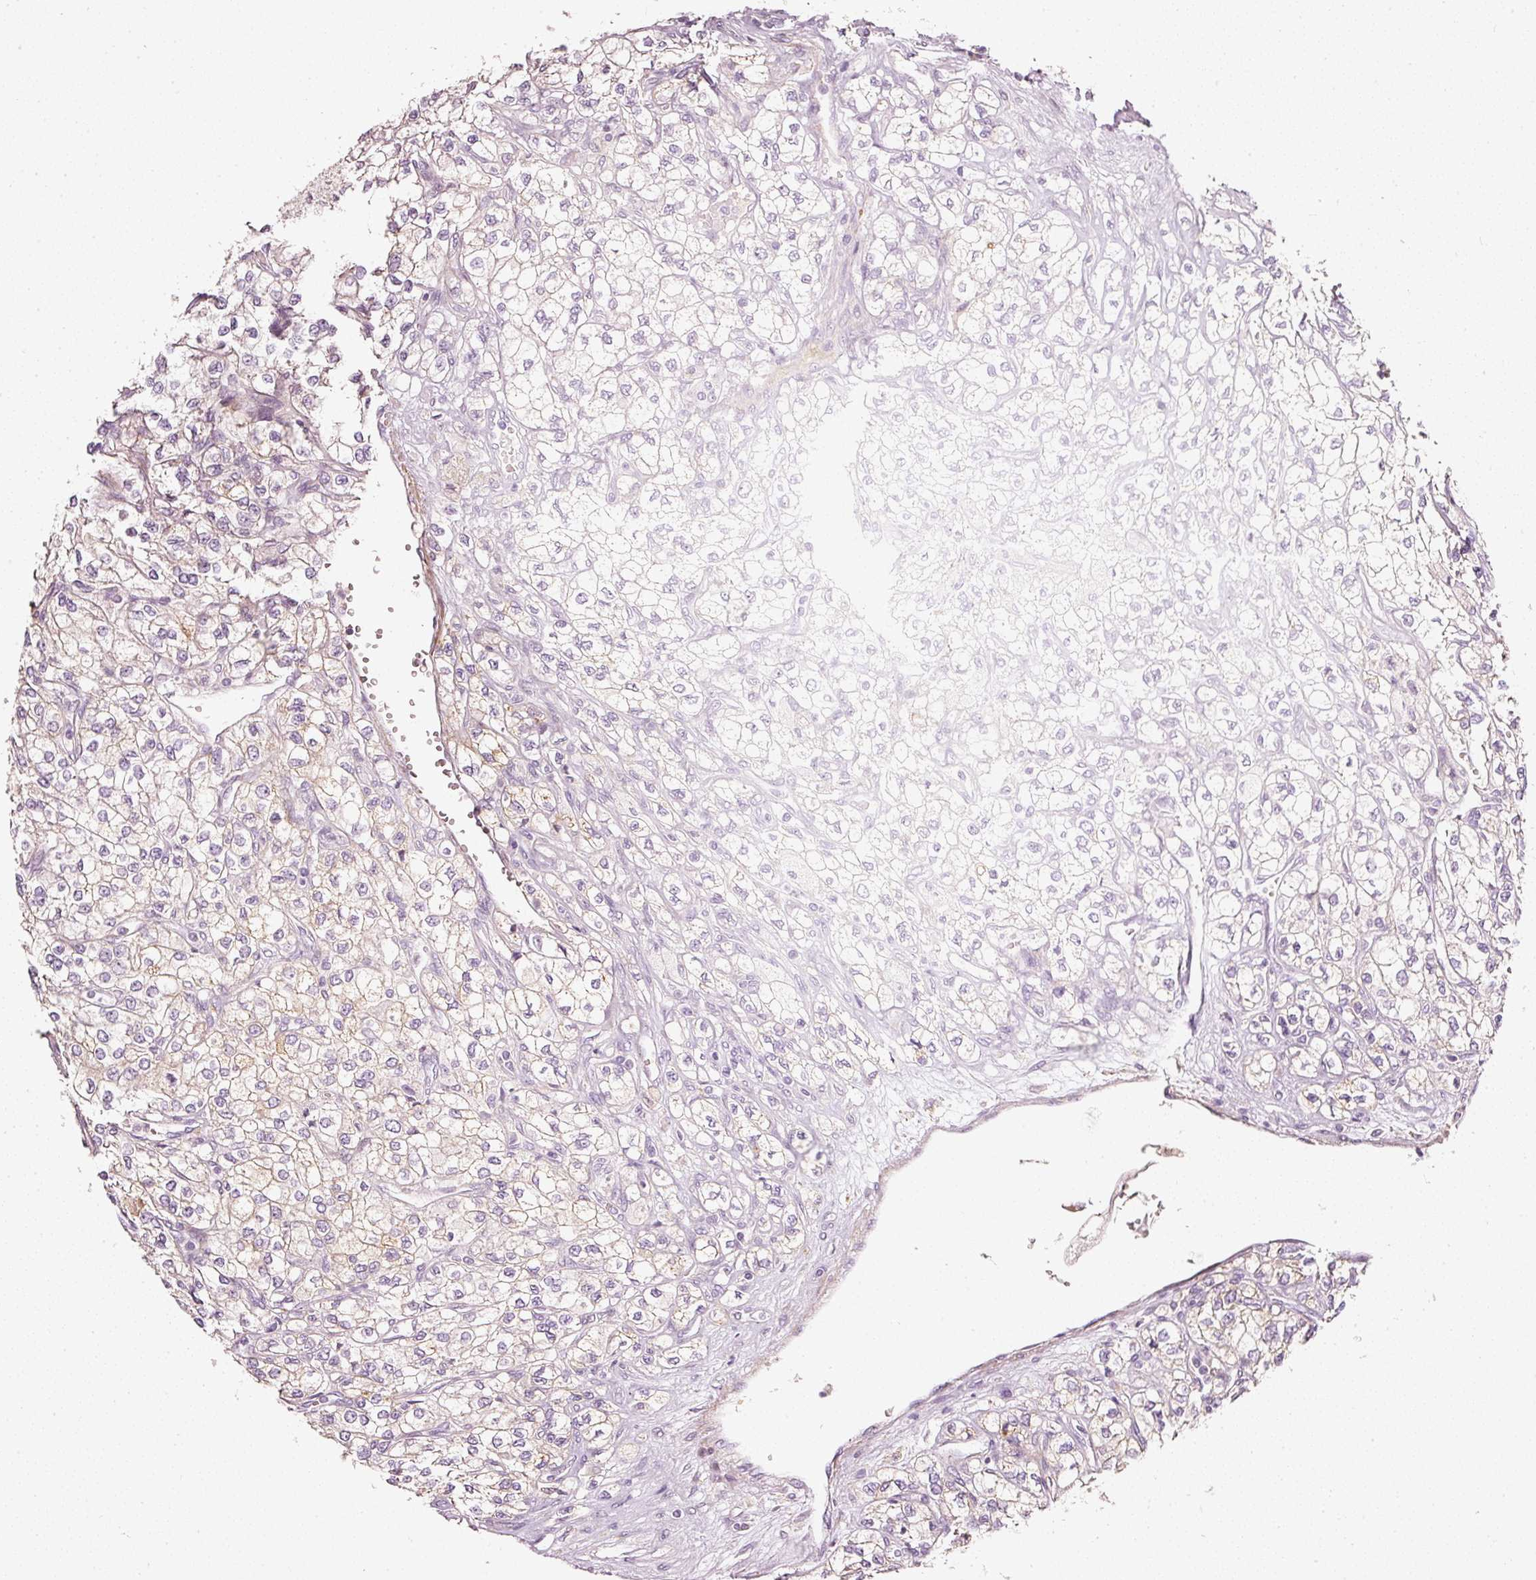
{"staining": {"intensity": "negative", "quantity": "none", "location": "none"}, "tissue": "renal cancer", "cell_type": "Tumor cells", "image_type": "cancer", "snomed": [{"axis": "morphology", "description": "Adenocarcinoma, NOS"}, {"axis": "topography", "description": "Kidney"}], "caption": "This is an immunohistochemistry micrograph of renal adenocarcinoma. There is no staining in tumor cells.", "gene": "TOGARAM1", "patient": {"sex": "male", "age": 80}}